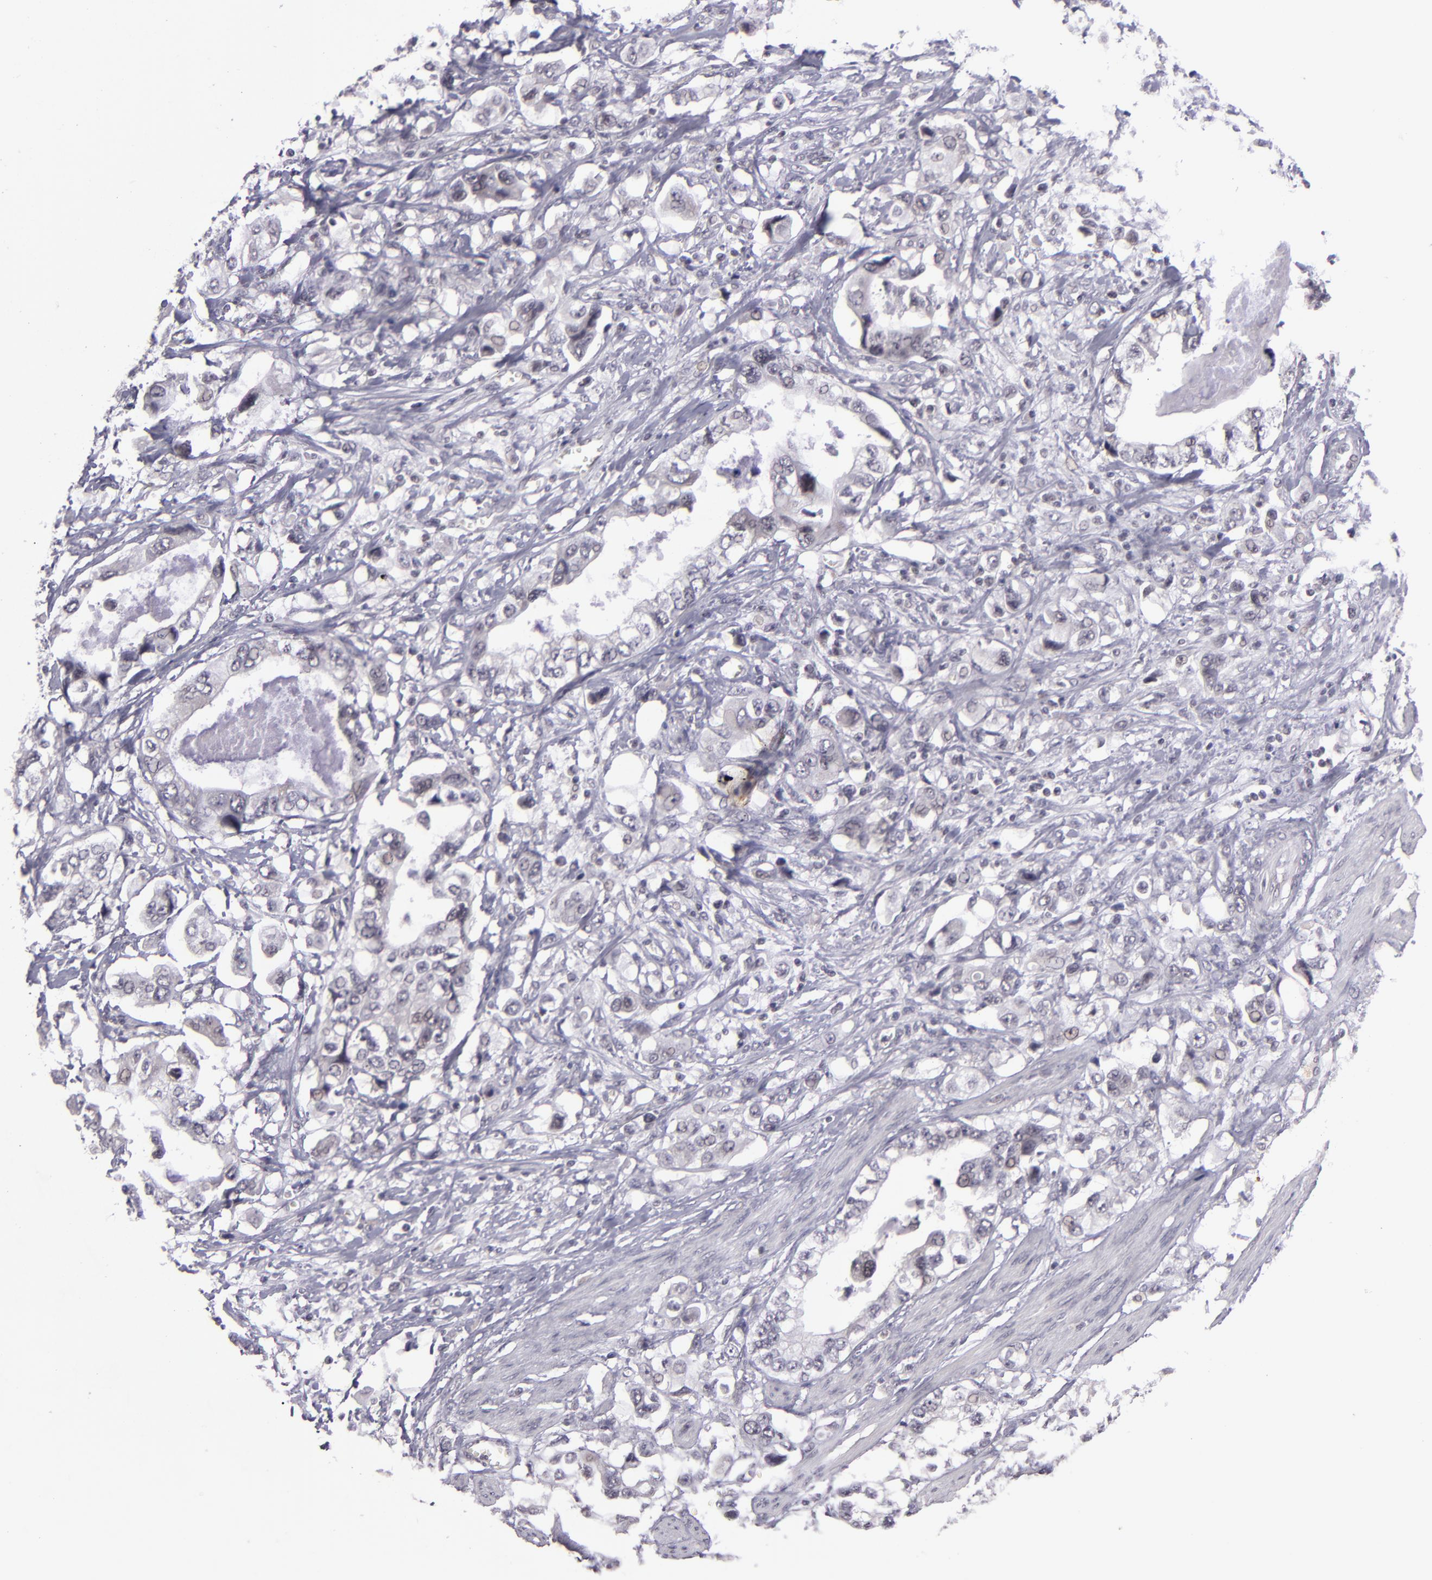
{"staining": {"intensity": "negative", "quantity": "none", "location": "none"}, "tissue": "stomach cancer", "cell_type": "Tumor cells", "image_type": "cancer", "snomed": [{"axis": "morphology", "description": "Adenocarcinoma, NOS"}, {"axis": "topography", "description": "Pancreas"}, {"axis": "topography", "description": "Stomach, upper"}], "caption": "Immunohistochemistry (IHC) histopathology image of stomach cancer stained for a protein (brown), which displays no positivity in tumor cells. Nuclei are stained in blue.", "gene": "CASP8", "patient": {"sex": "male", "age": 77}}